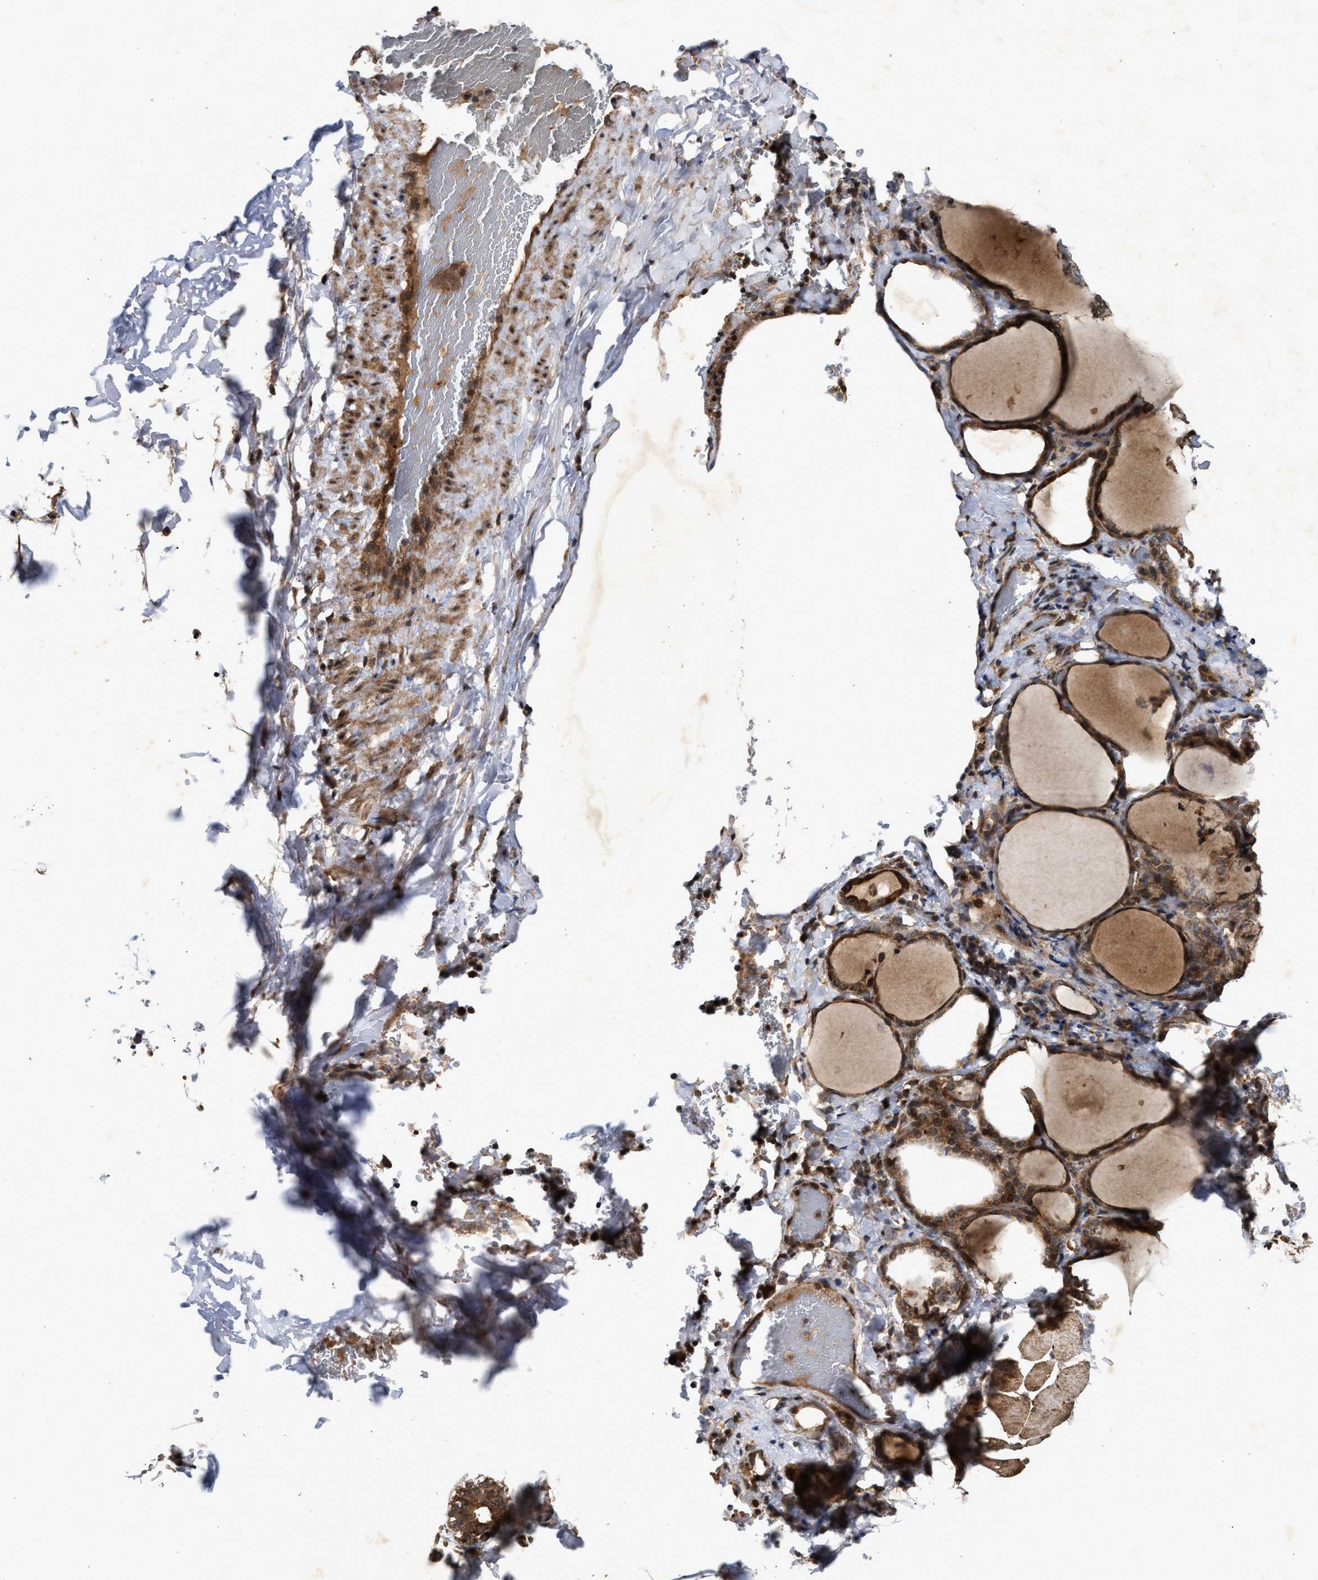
{"staining": {"intensity": "moderate", "quantity": ">75%", "location": "cytoplasmic/membranous"}, "tissue": "thyroid gland", "cell_type": "Glandular cells", "image_type": "normal", "snomed": [{"axis": "morphology", "description": "Normal tissue, NOS"}, {"axis": "morphology", "description": "Papillary adenocarcinoma, NOS"}, {"axis": "topography", "description": "Thyroid gland"}], "caption": "Benign thyroid gland reveals moderate cytoplasmic/membranous expression in about >75% of glandular cells, visualized by immunohistochemistry.", "gene": "CFLAR", "patient": {"sex": "female", "age": 30}}